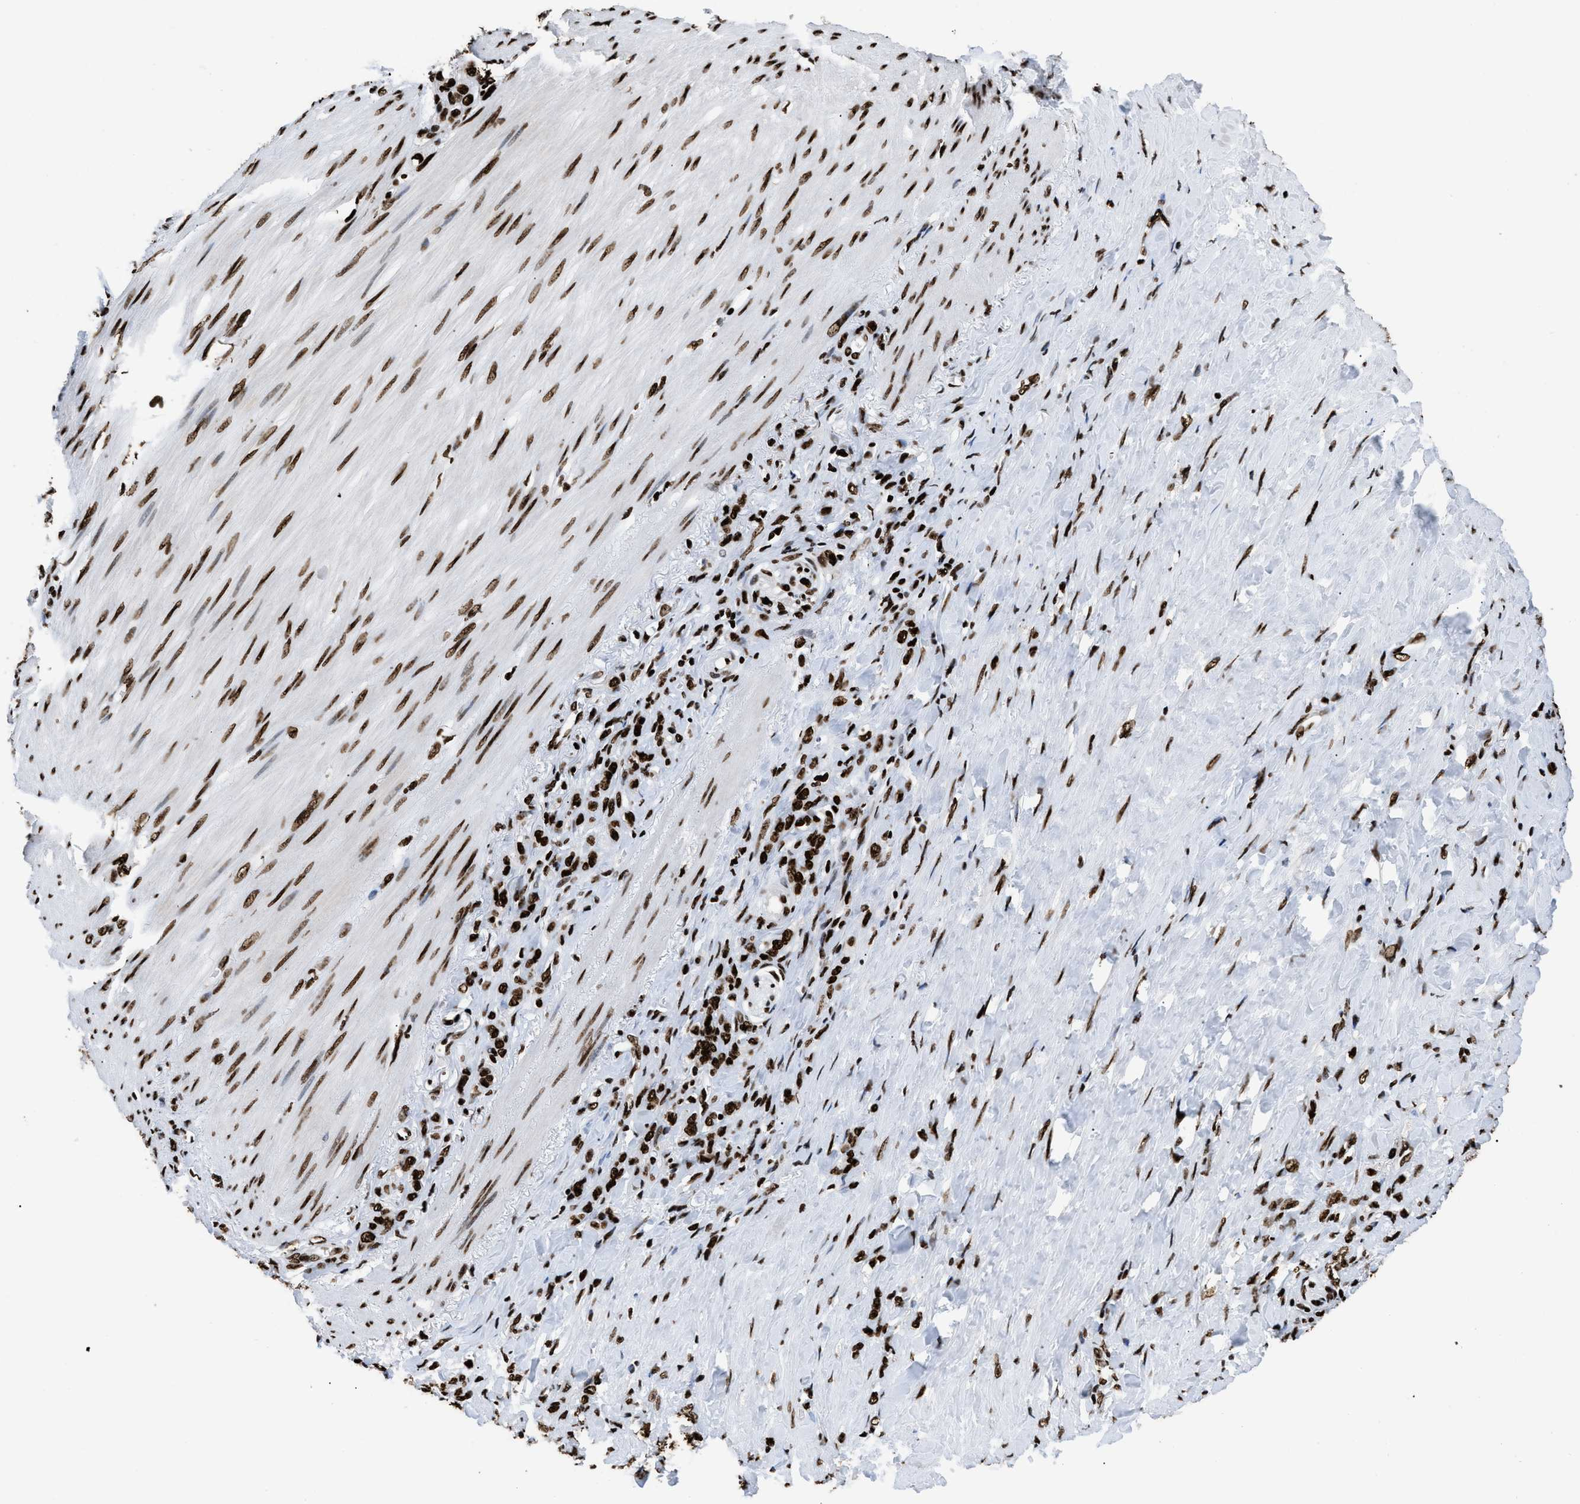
{"staining": {"intensity": "strong", "quantity": ">75%", "location": "nuclear"}, "tissue": "stomach cancer", "cell_type": "Tumor cells", "image_type": "cancer", "snomed": [{"axis": "morphology", "description": "Adenocarcinoma, NOS"}, {"axis": "topography", "description": "Stomach"}], "caption": "Protein staining by IHC reveals strong nuclear expression in approximately >75% of tumor cells in stomach cancer. The protein of interest is shown in brown color, while the nuclei are stained blue.", "gene": "HNRNPM", "patient": {"sex": "male", "age": 82}}